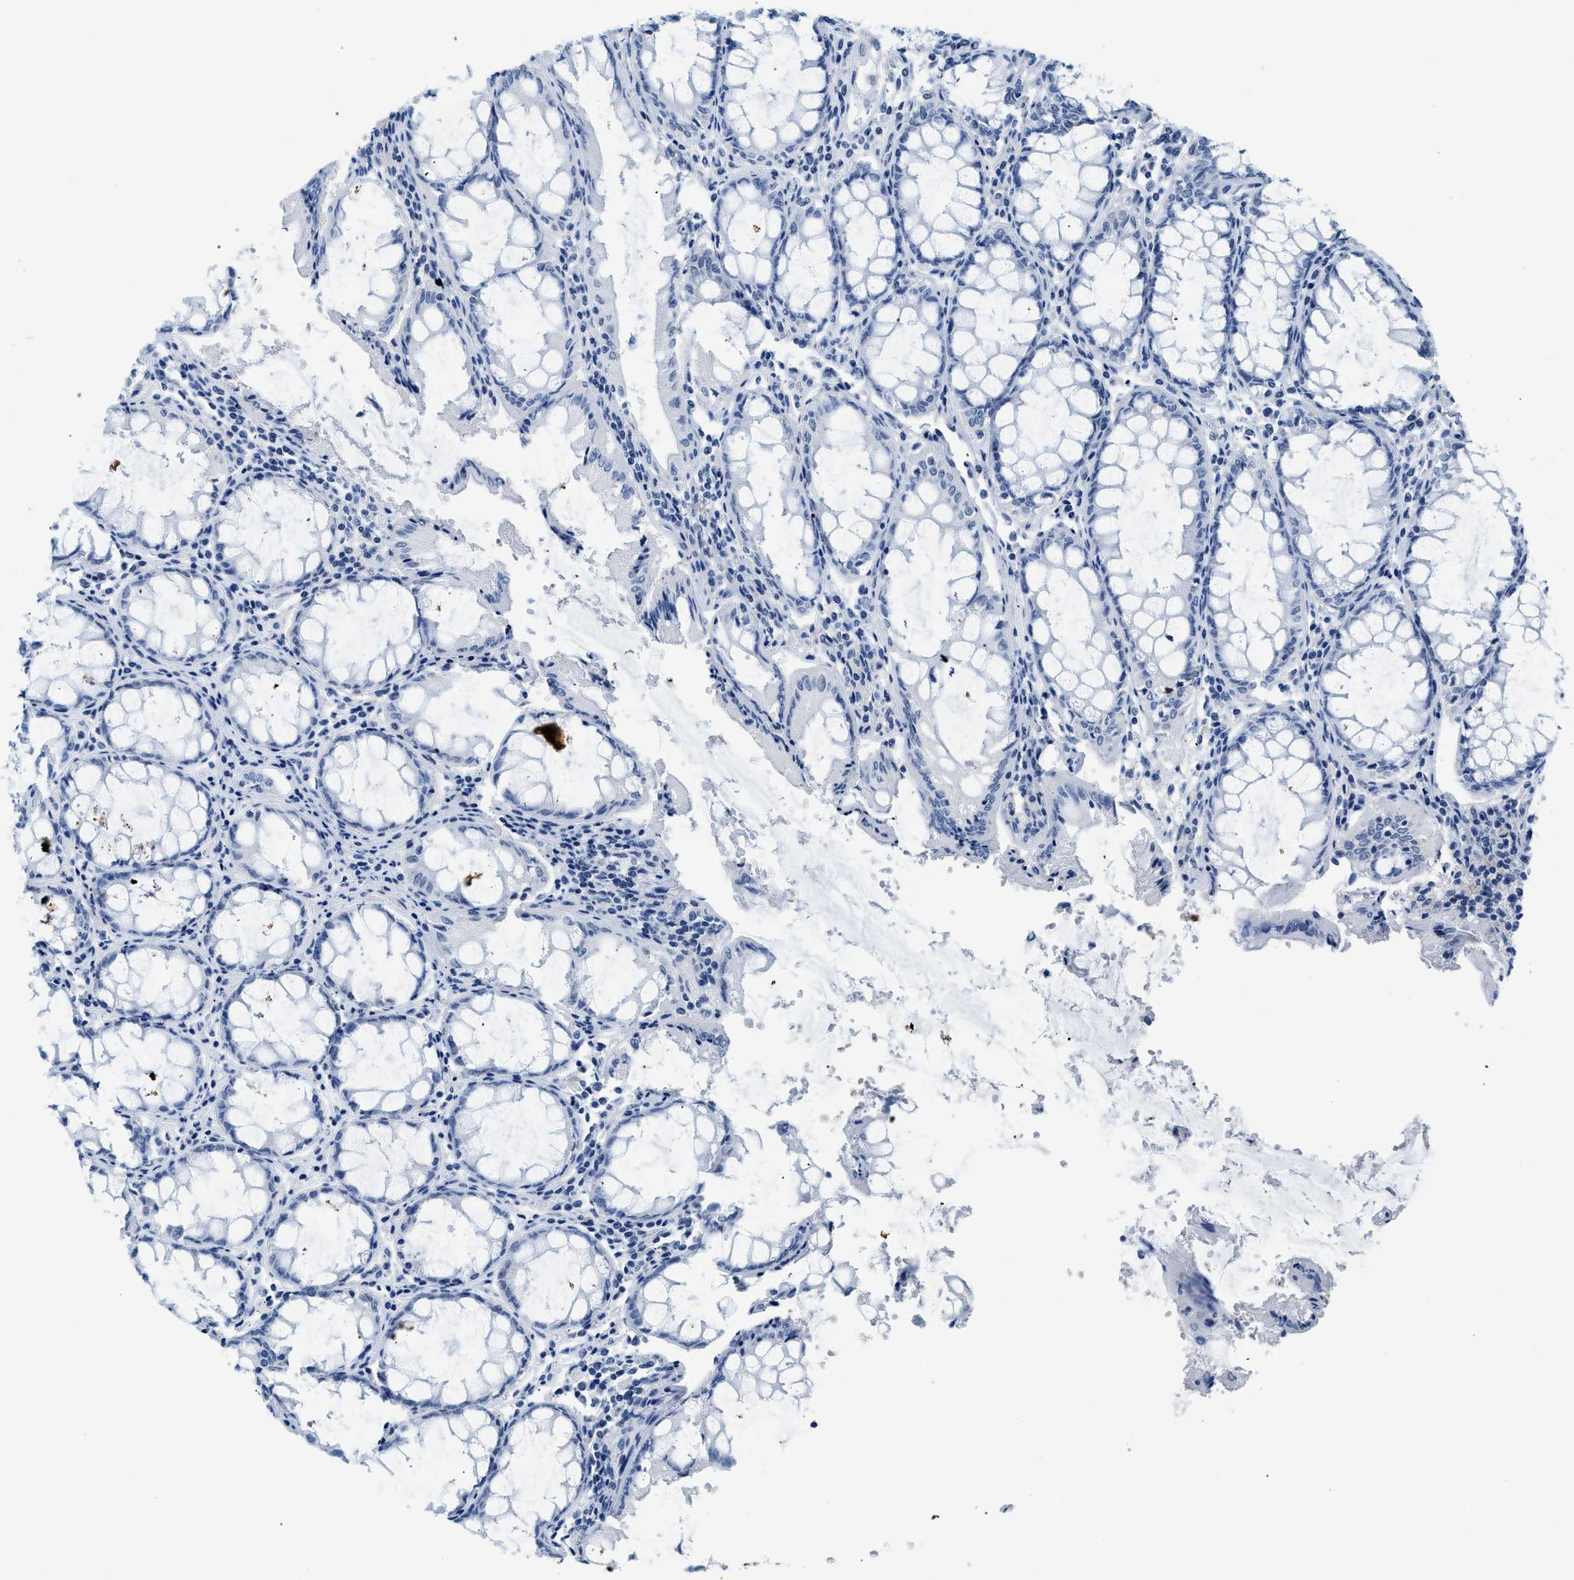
{"staining": {"intensity": "negative", "quantity": "none", "location": "none"}, "tissue": "colorectal cancer", "cell_type": "Tumor cells", "image_type": "cancer", "snomed": [{"axis": "morphology", "description": "Normal tissue, NOS"}, {"axis": "morphology", "description": "Adenocarcinoma, NOS"}, {"axis": "topography", "description": "Rectum"}], "caption": "Immunohistochemical staining of human adenocarcinoma (colorectal) demonstrates no significant staining in tumor cells.", "gene": "NFATC2", "patient": {"sex": "female", "age": 66}}